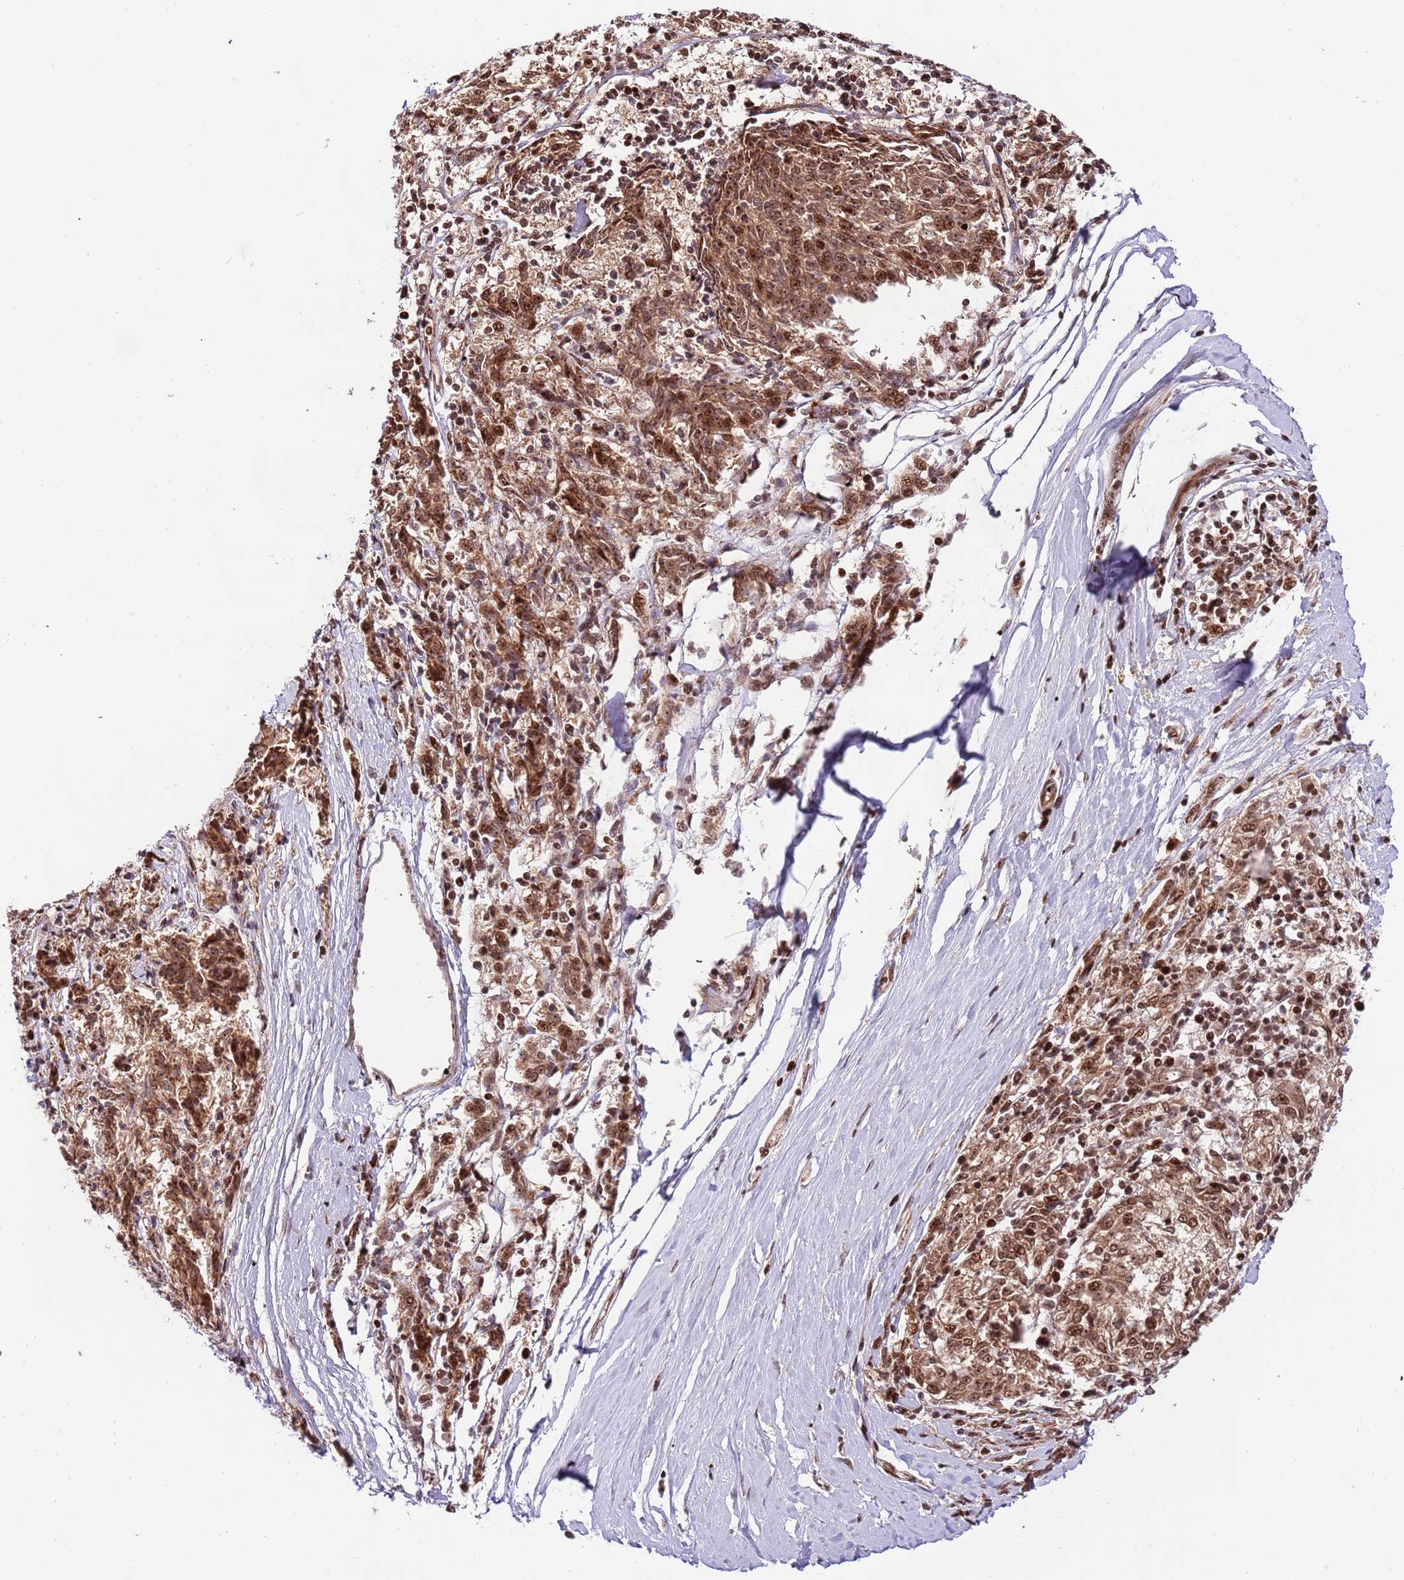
{"staining": {"intensity": "moderate", "quantity": ">75%", "location": "cytoplasmic/membranous,nuclear"}, "tissue": "melanoma", "cell_type": "Tumor cells", "image_type": "cancer", "snomed": [{"axis": "morphology", "description": "Malignant melanoma, NOS"}, {"axis": "topography", "description": "Skin"}], "caption": "The histopathology image shows a brown stain indicating the presence of a protein in the cytoplasmic/membranous and nuclear of tumor cells in malignant melanoma. (Stains: DAB (3,3'-diaminobenzidine) in brown, nuclei in blue, Microscopy: brightfield microscopy at high magnification).", "gene": "RIF1", "patient": {"sex": "female", "age": 72}}